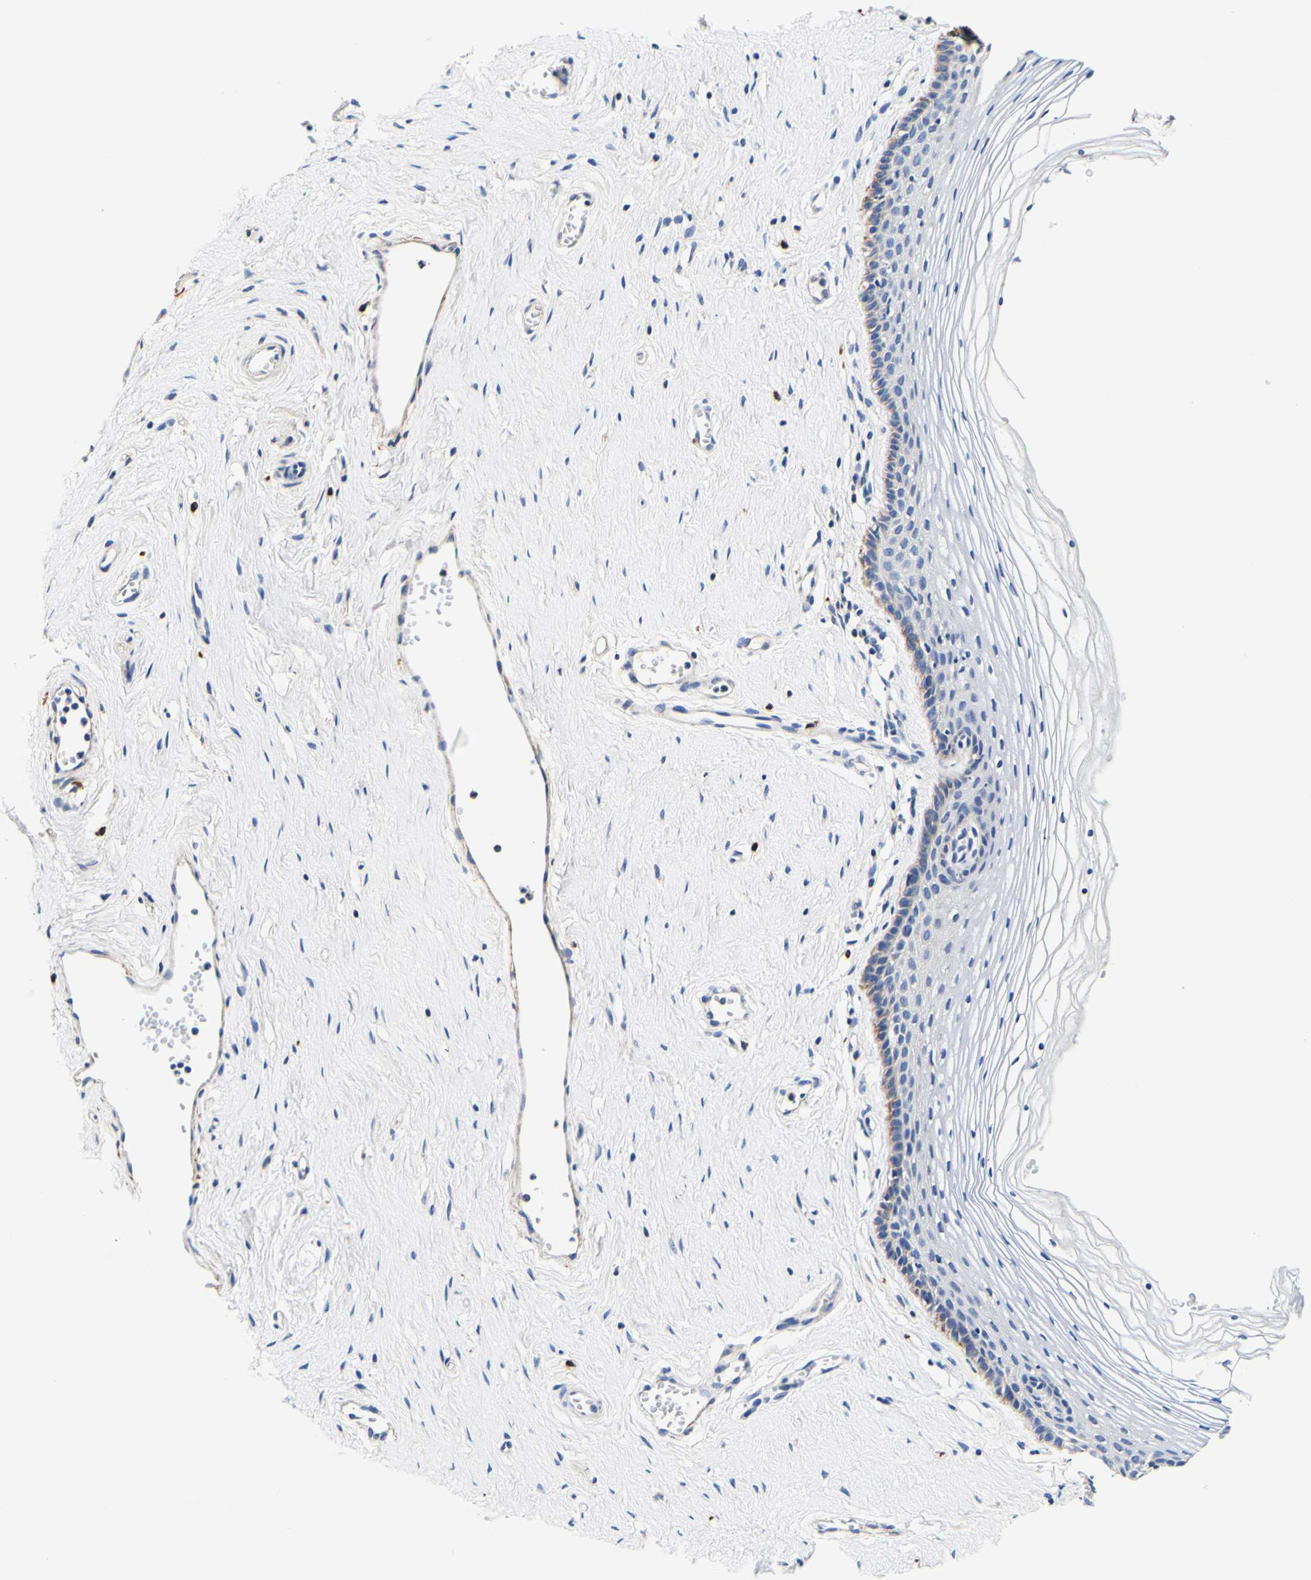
{"staining": {"intensity": "weak", "quantity": "<25%", "location": "cytoplasmic/membranous"}, "tissue": "vagina", "cell_type": "Squamous epithelial cells", "image_type": "normal", "snomed": [{"axis": "morphology", "description": "Normal tissue, NOS"}, {"axis": "topography", "description": "Vagina"}], "caption": "Vagina stained for a protein using IHC demonstrates no expression squamous epithelial cells.", "gene": "CAMK4", "patient": {"sex": "female", "age": 32}}